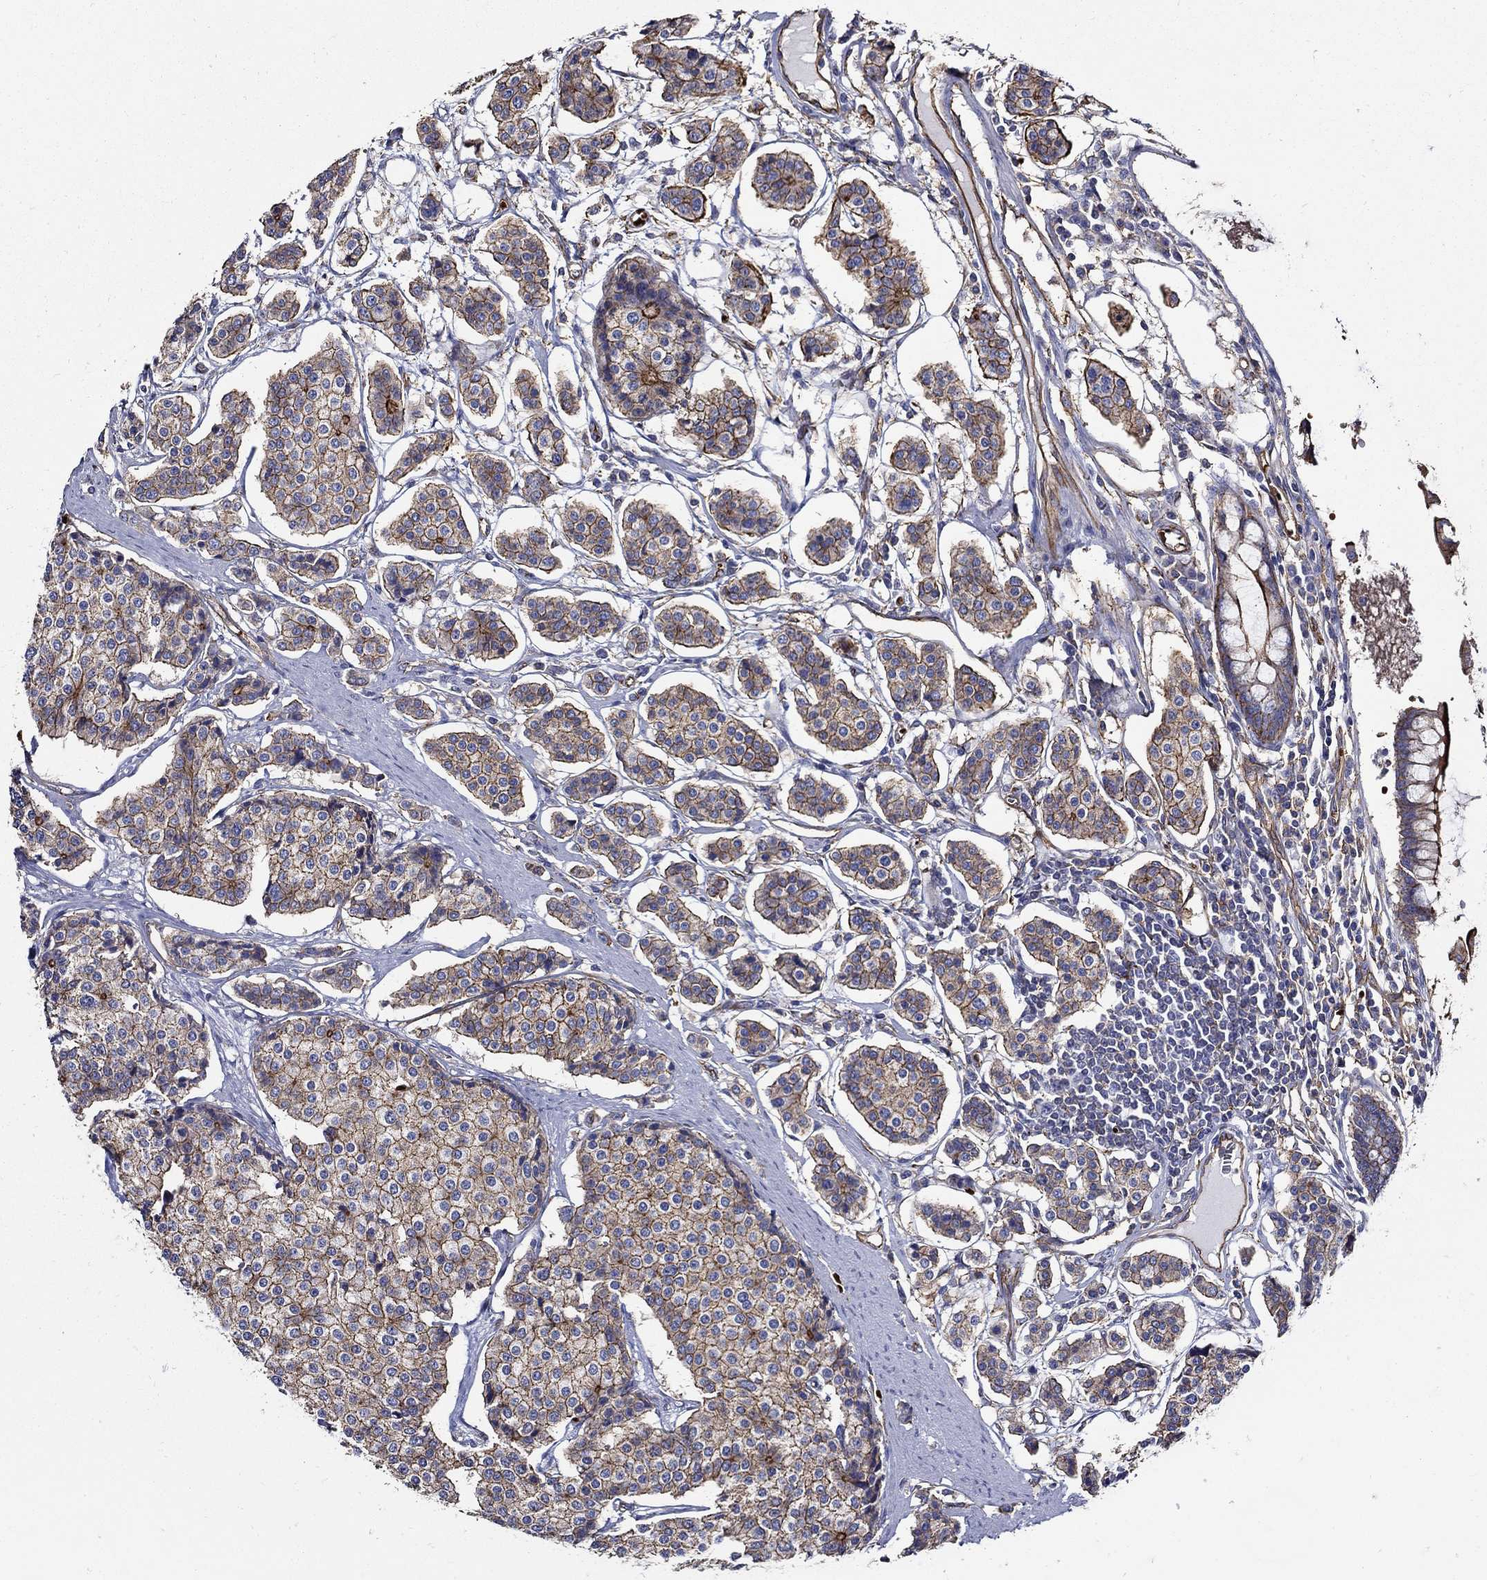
{"staining": {"intensity": "strong", "quantity": ">75%", "location": "cytoplasmic/membranous"}, "tissue": "carcinoid", "cell_type": "Tumor cells", "image_type": "cancer", "snomed": [{"axis": "morphology", "description": "Carcinoid, malignant, NOS"}, {"axis": "topography", "description": "Small intestine"}], "caption": "Approximately >75% of tumor cells in human carcinoid reveal strong cytoplasmic/membranous protein positivity as visualized by brown immunohistochemical staining.", "gene": "APBB3", "patient": {"sex": "female", "age": 65}}